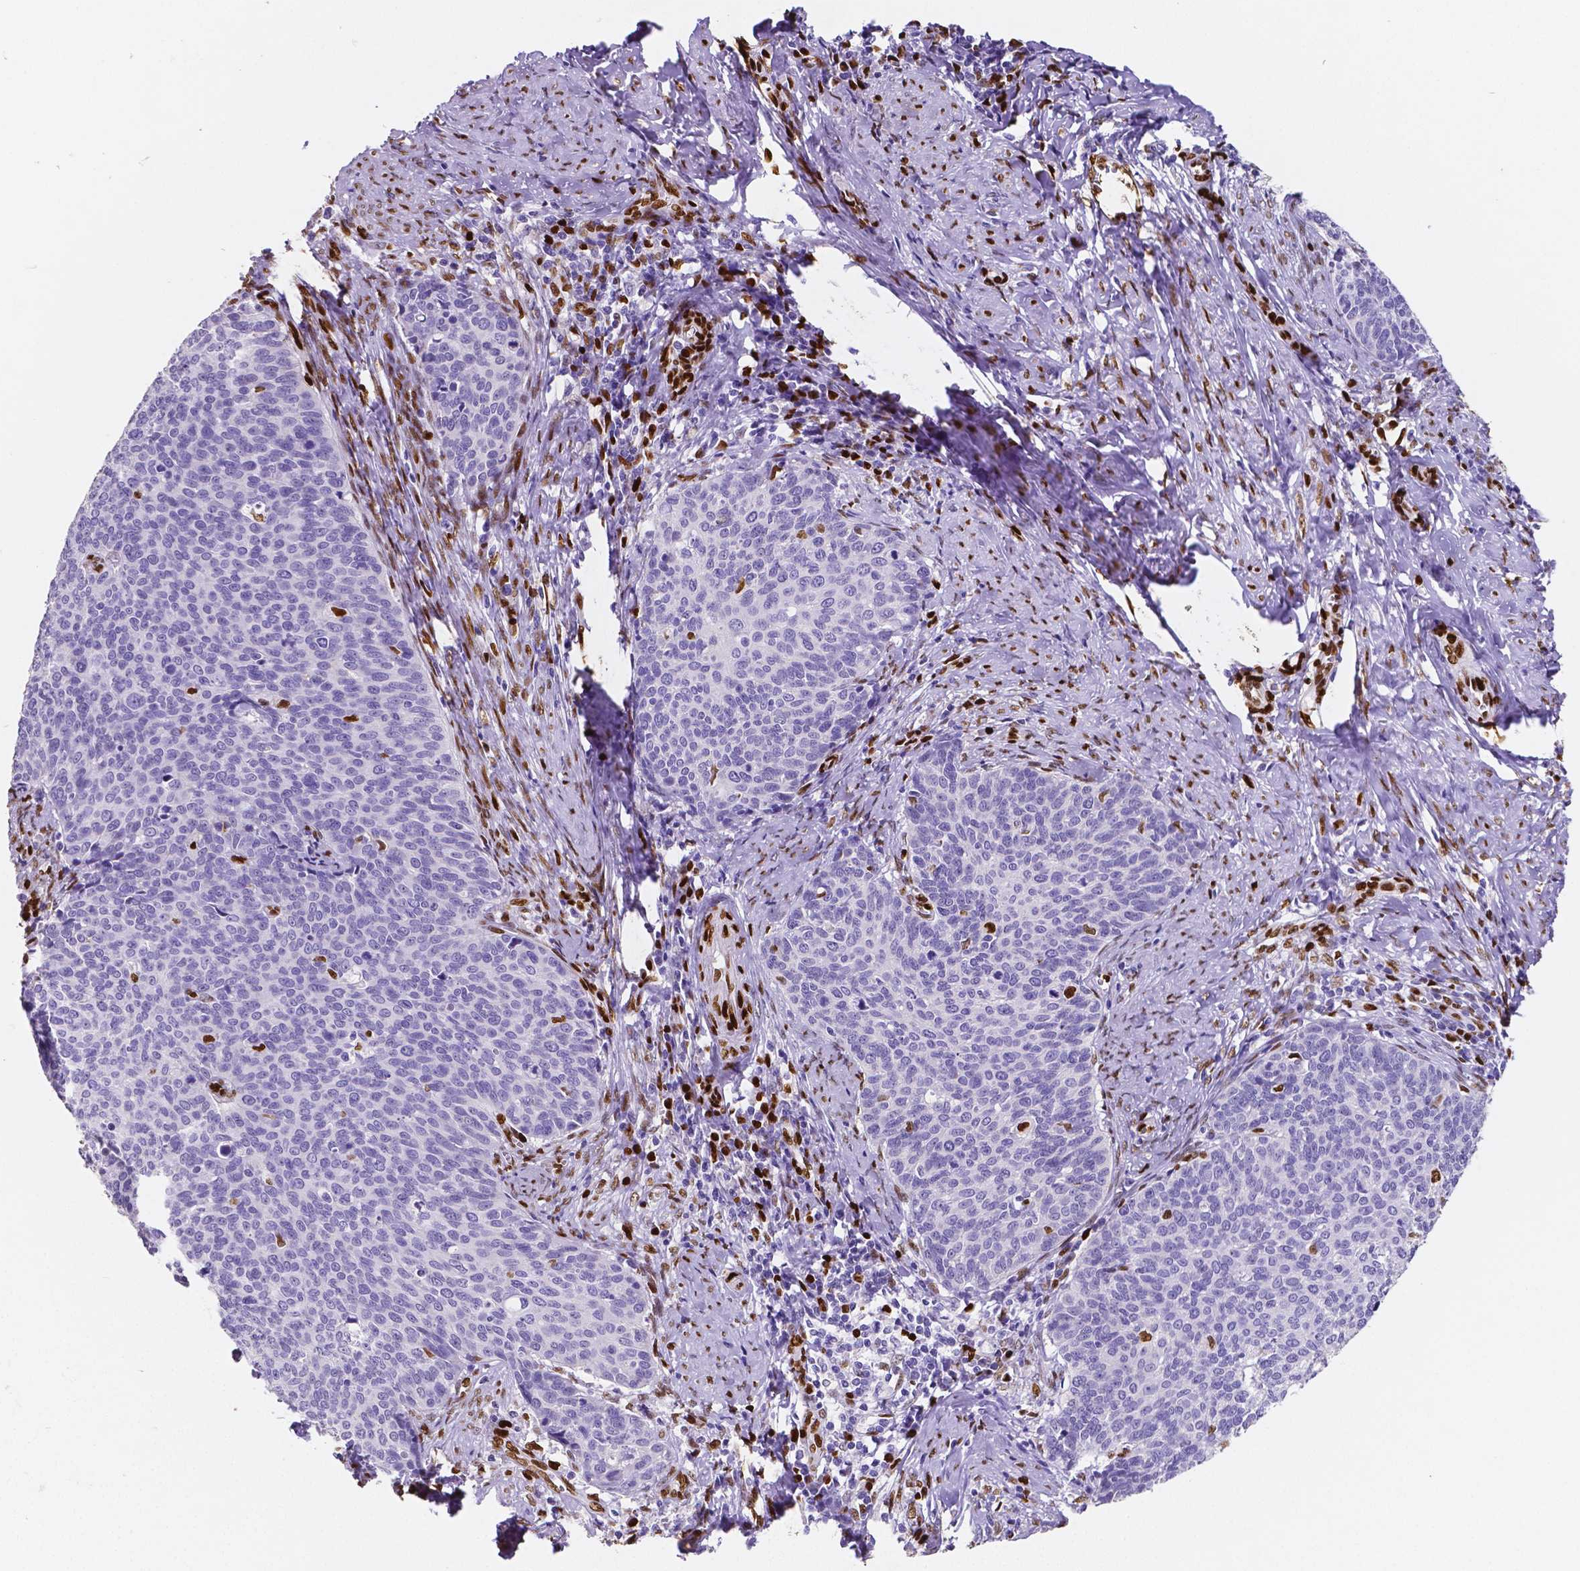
{"staining": {"intensity": "negative", "quantity": "none", "location": "none"}, "tissue": "cervical cancer", "cell_type": "Tumor cells", "image_type": "cancer", "snomed": [{"axis": "morphology", "description": "Normal tissue, NOS"}, {"axis": "morphology", "description": "Squamous cell carcinoma, NOS"}, {"axis": "topography", "description": "Cervix"}], "caption": "There is no significant expression in tumor cells of cervical cancer (squamous cell carcinoma).", "gene": "MEF2C", "patient": {"sex": "female", "age": 39}}